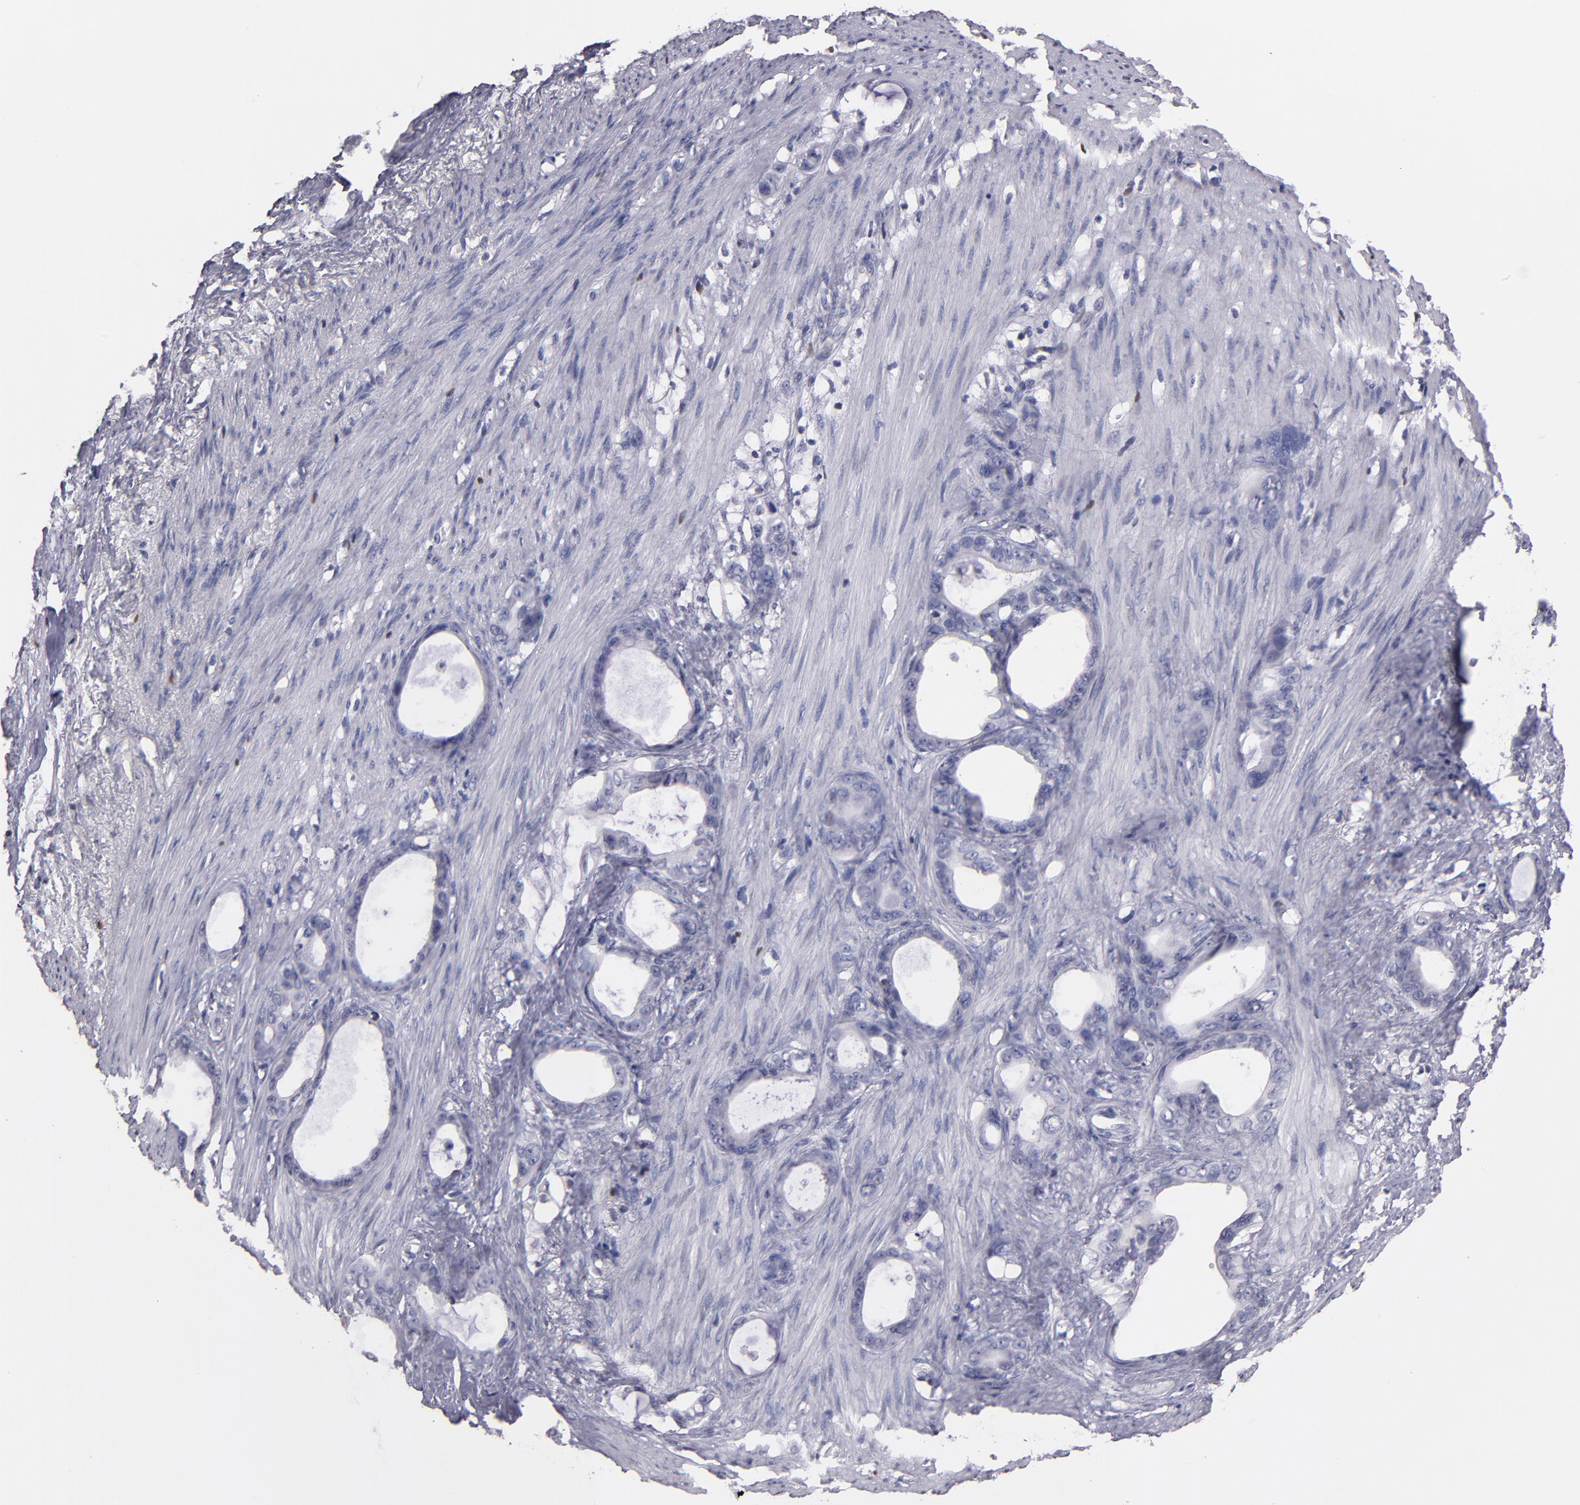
{"staining": {"intensity": "negative", "quantity": "none", "location": "none"}, "tissue": "stomach cancer", "cell_type": "Tumor cells", "image_type": "cancer", "snomed": [{"axis": "morphology", "description": "Adenocarcinoma, NOS"}, {"axis": "topography", "description": "Stomach"}], "caption": "A micrograph of human stomach adenocarcinoma is negative for staining in tumor cells. Brightfield microscopy of immunohistochemistry stained with DAB (brown) and hematoxylin (blue), captured at high magnification.", "gene": "SOX10", "patient": {"sex": "female", "age": 75}}